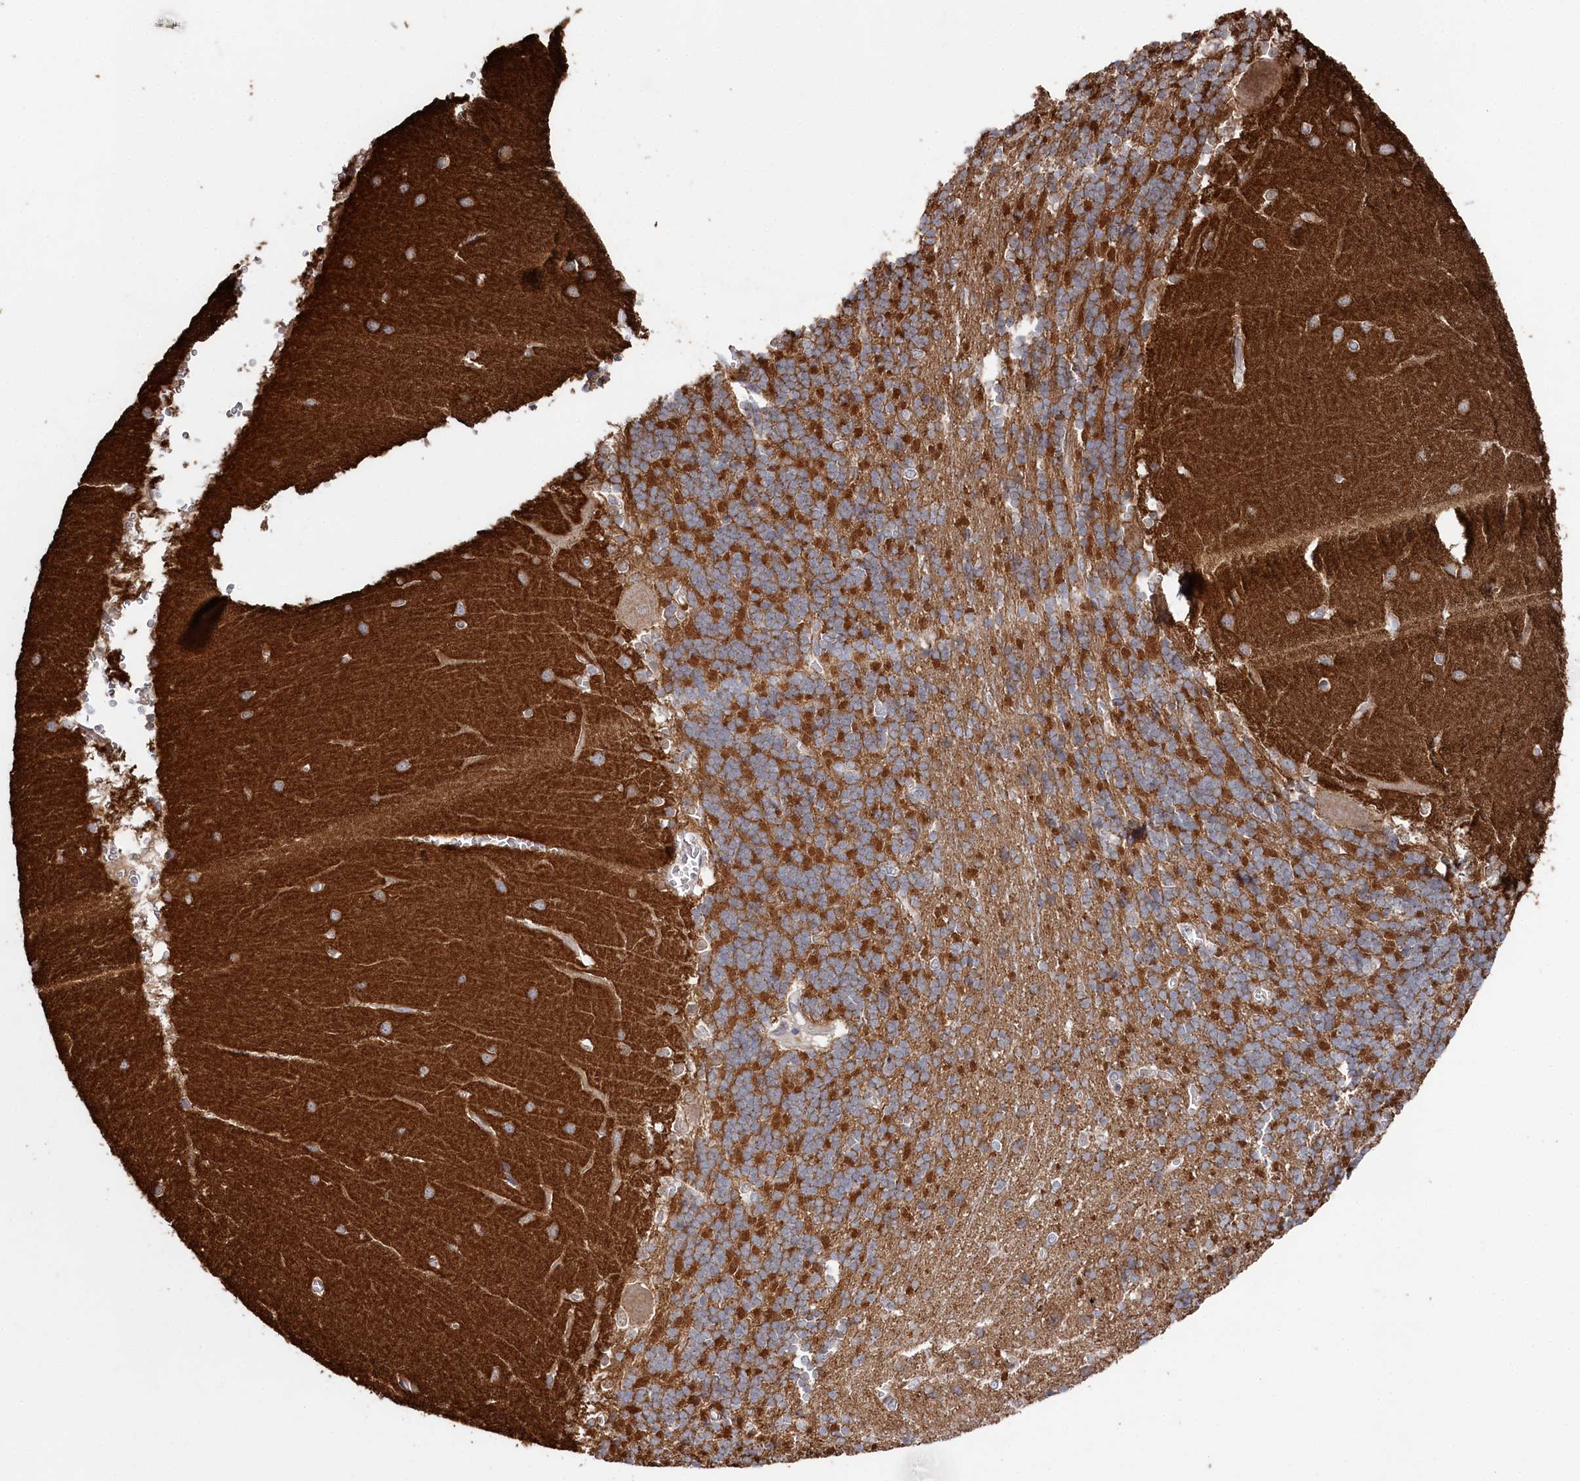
{"staining": {"intensity": "moderate", "quantity": ">75%", "location": "cytoplasmic/membranous"}, "tissue": "cerebellum", "cell_type": "Cells in granular layer", "image_type": "normal", "snomed": [{"axis": "morphology", "description": "Normal tissue, NOS"}, {"axis": "topography", "description": "Cerebellum"}], "caption": "Cerebellum was stained to show a protein in brown. There is medium levels of moderate cytoplasmic/membranous expression in about >75% of cells in granular layer. (IHC, brightfield microscopy, high magnification).", "gene": "WAPL", "patient": {"sex": "male", "age": 37}}